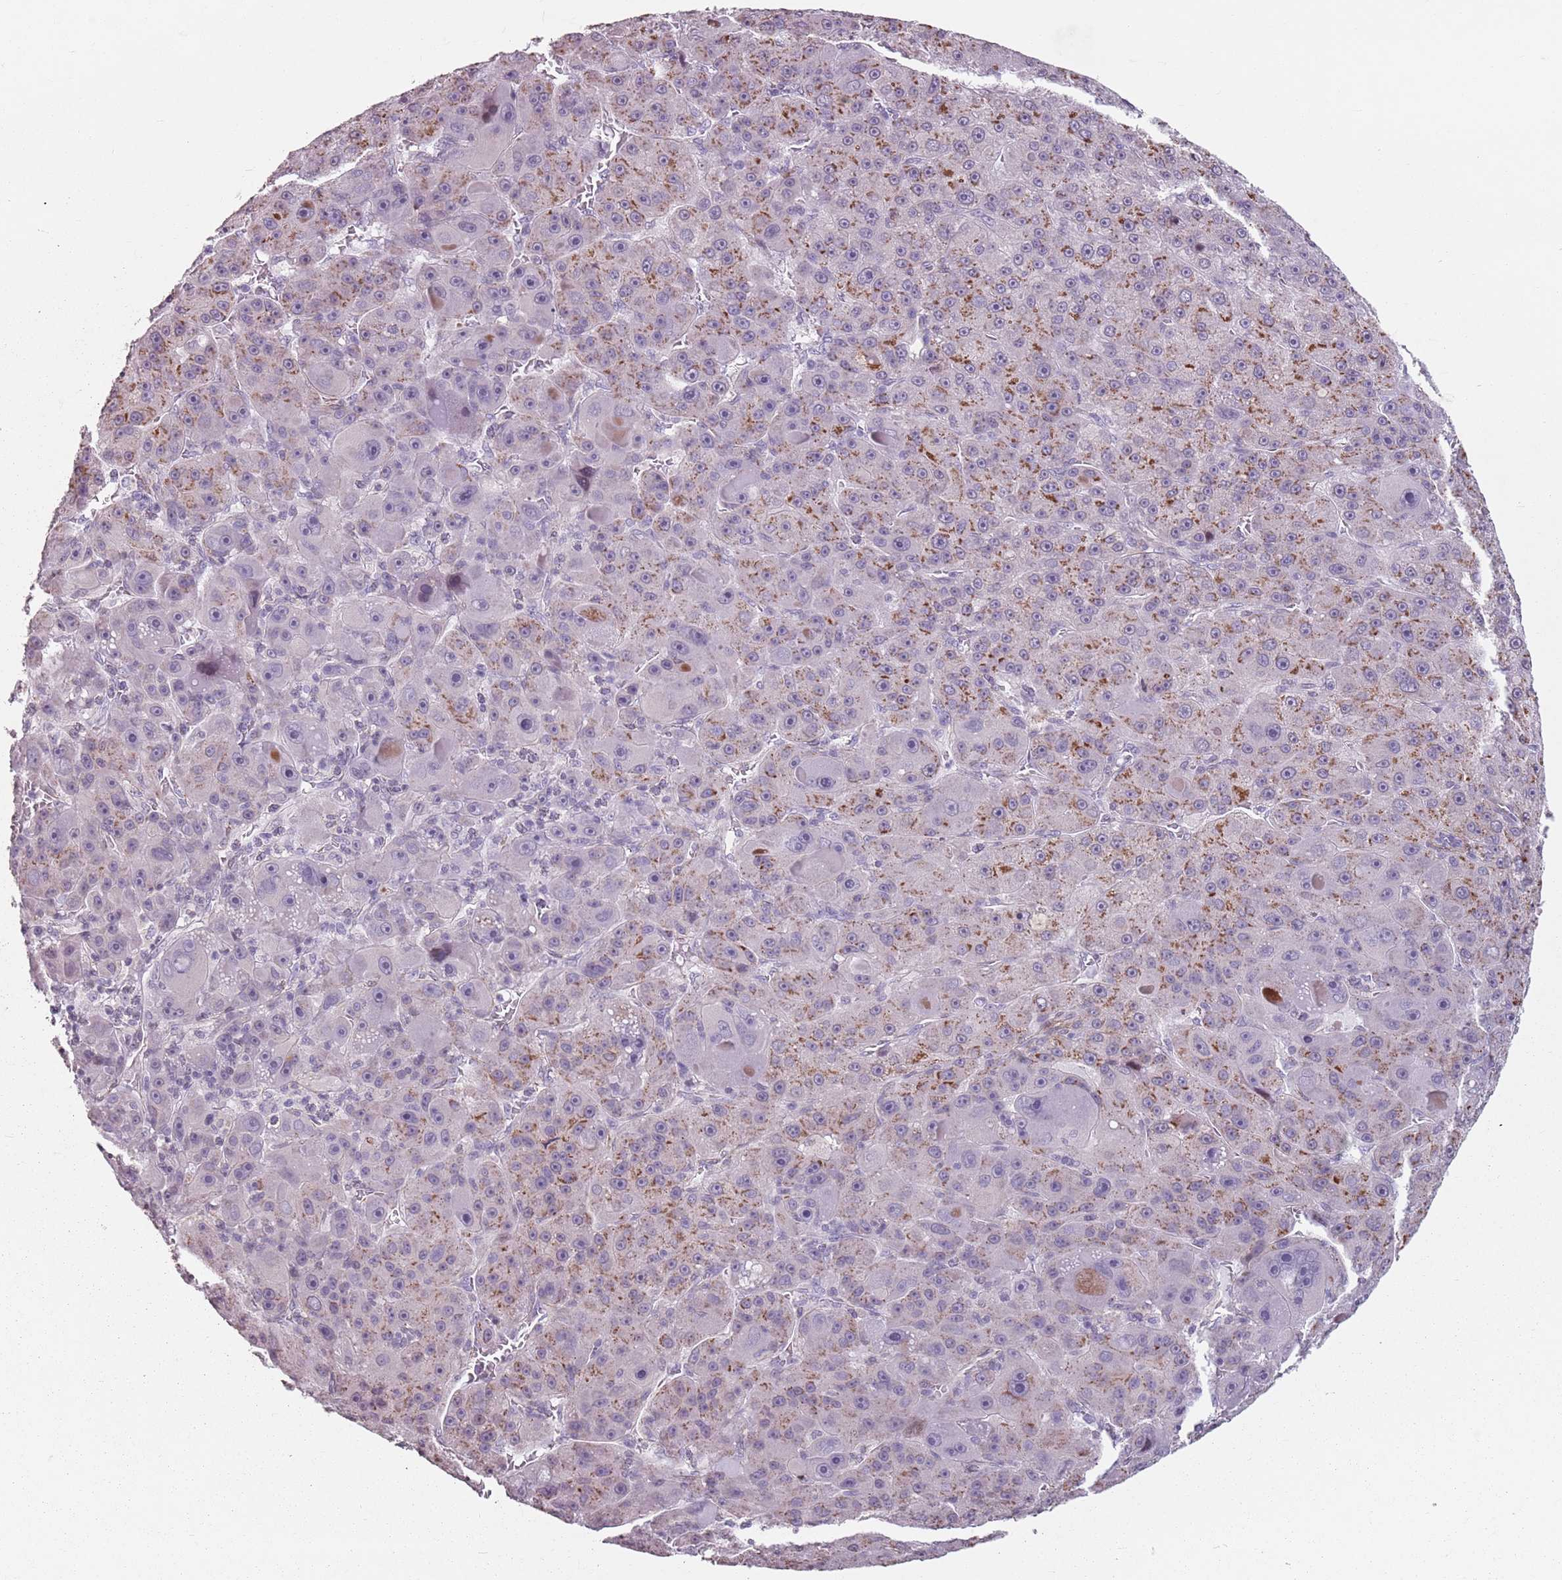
{"staining": {"intensity": "moderate", "quantity": "<25%", "location": "cytoplasmic/membranous"}, "tissue": "liver cancer", "cell_type": "Tumor cells", "image_type": "cancer", "snomed": [{"axis": "morphology", "description": "Carcinoma, Hepatocellular, NOS"}, {"axis": "topography", "description": "Liver"}], "caption": "Human liver cancer stained for a protein (brown) reveals moderate cytoplasmic/membranous positive expression in approximately <25% of tumor cells.", "gene": "TMC4", "patient": {"sex": "male", "age": 76}}